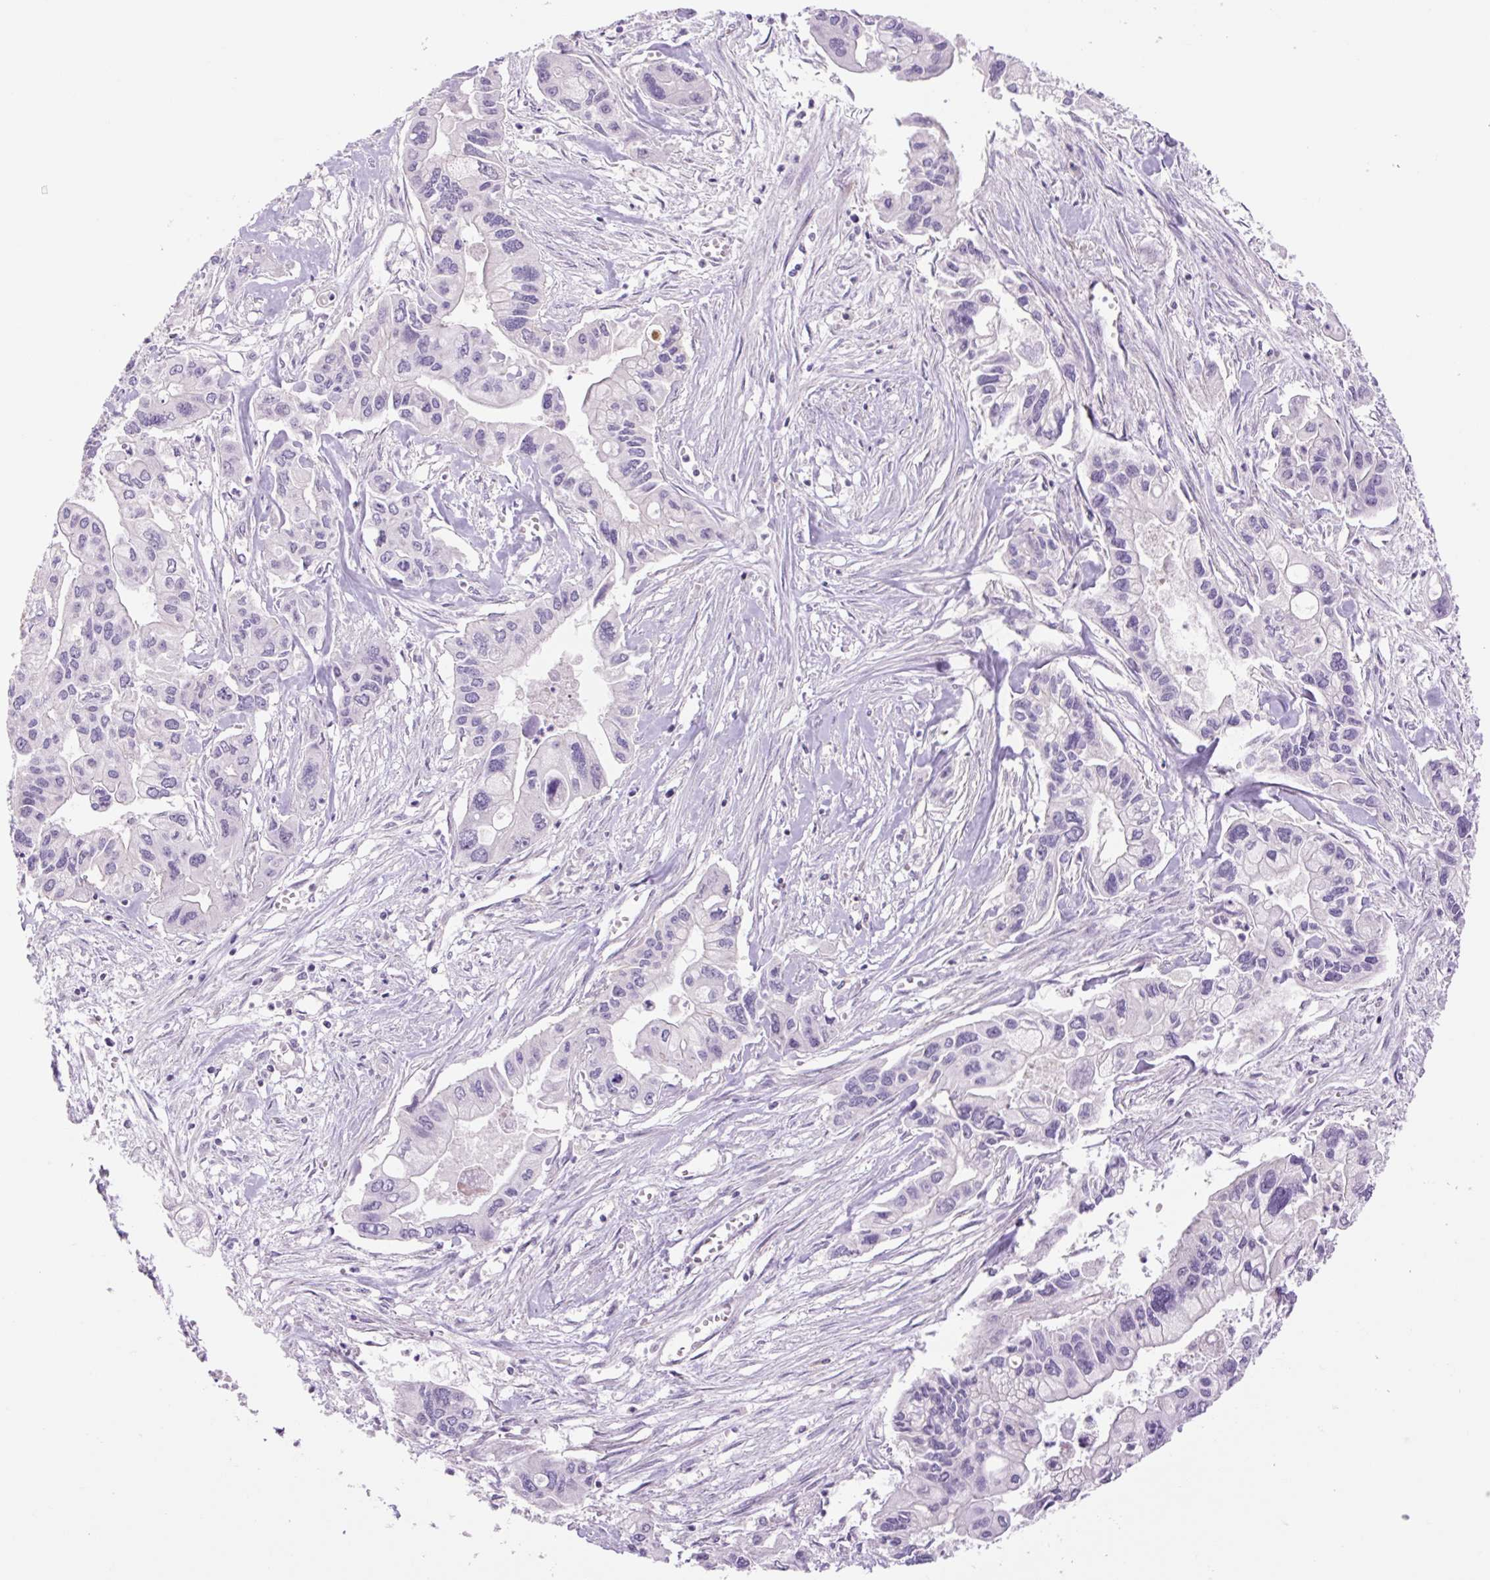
{"staining": {"intensity": "negative", "quantity": "none", "location": "none"}, "tissue": "pancreatic cancer", "cell_type": "Tumor cells", "image_type": "cancer", "snomed": [{"axis": "morphology", "description": "Adenocarcinoma, NOS"}, {"axis": "topography", "description": "Pancreas"}], "caption": "IHC photomicrograph of neoplastic tissue: human pancreatic adenocarcinoma stained with DAB (3,3'-diaminobenzidine) displays no significant protein positivity in tumor cells. (DAB immunohistochemistry with hematoxylin counter stain).", "gene": "GRID2", "patient": {"sex": "male", "age": 62}}